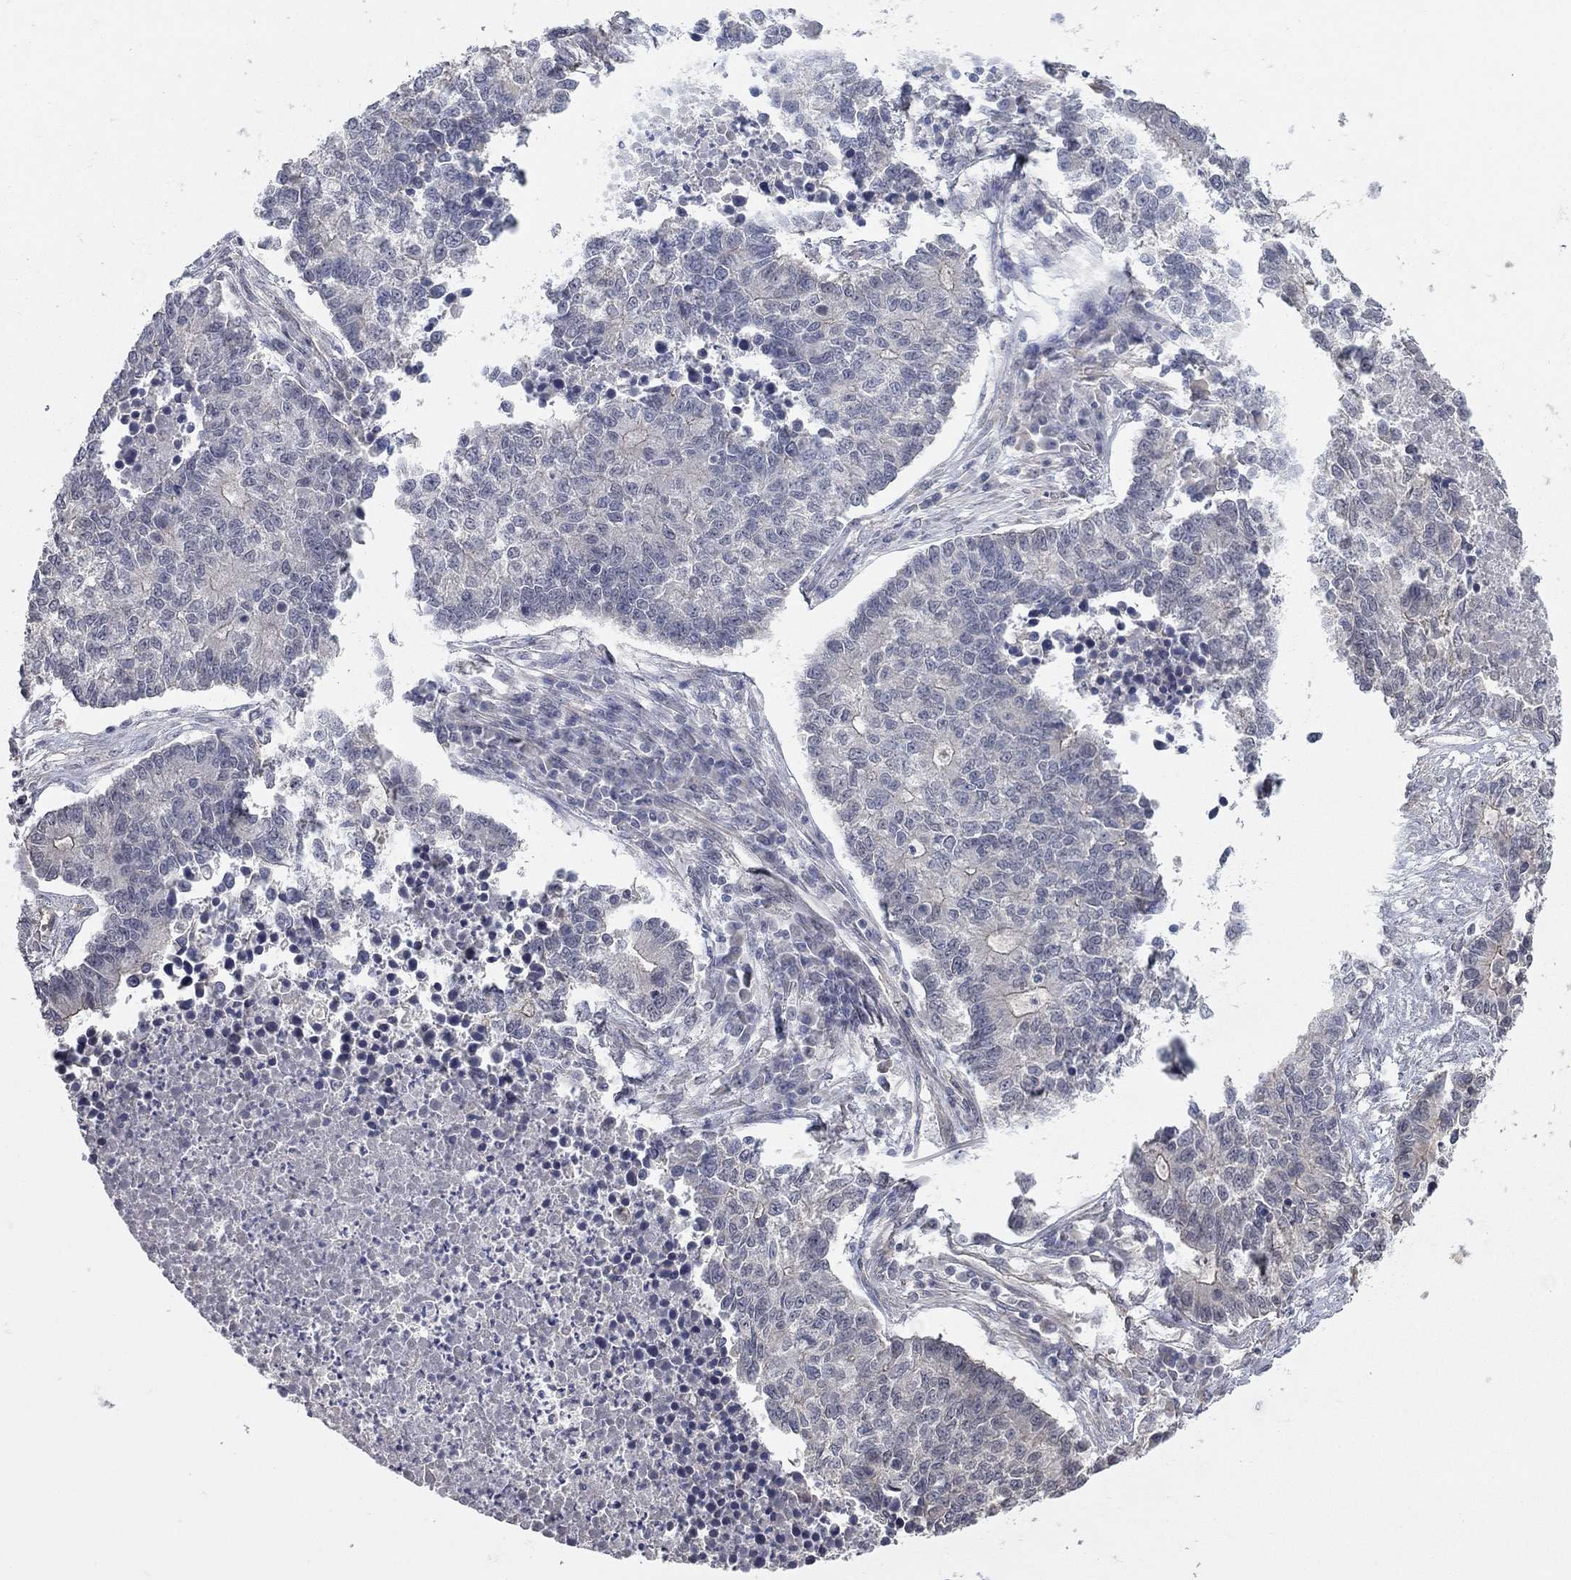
{"staining": {"intensity": "negative", "quantity": "none", "location": "none"}, "tissue": "lung cancer", "cell_type": "Tumor cells", "image_type": "cancer", "snomed": [{"axis": "morphology", "description": "Adenocarcinoma, NOS"}, {"axis": "topography", "description": "Lung"}], "caption": "Immunohistochemistry histopathology image of adenocarcinoma (lung) stained for a protein (brown), which shows no positivity in tumor cells.", "gene": "WASF3", "patient": {"sex": "male", "age": 57}}